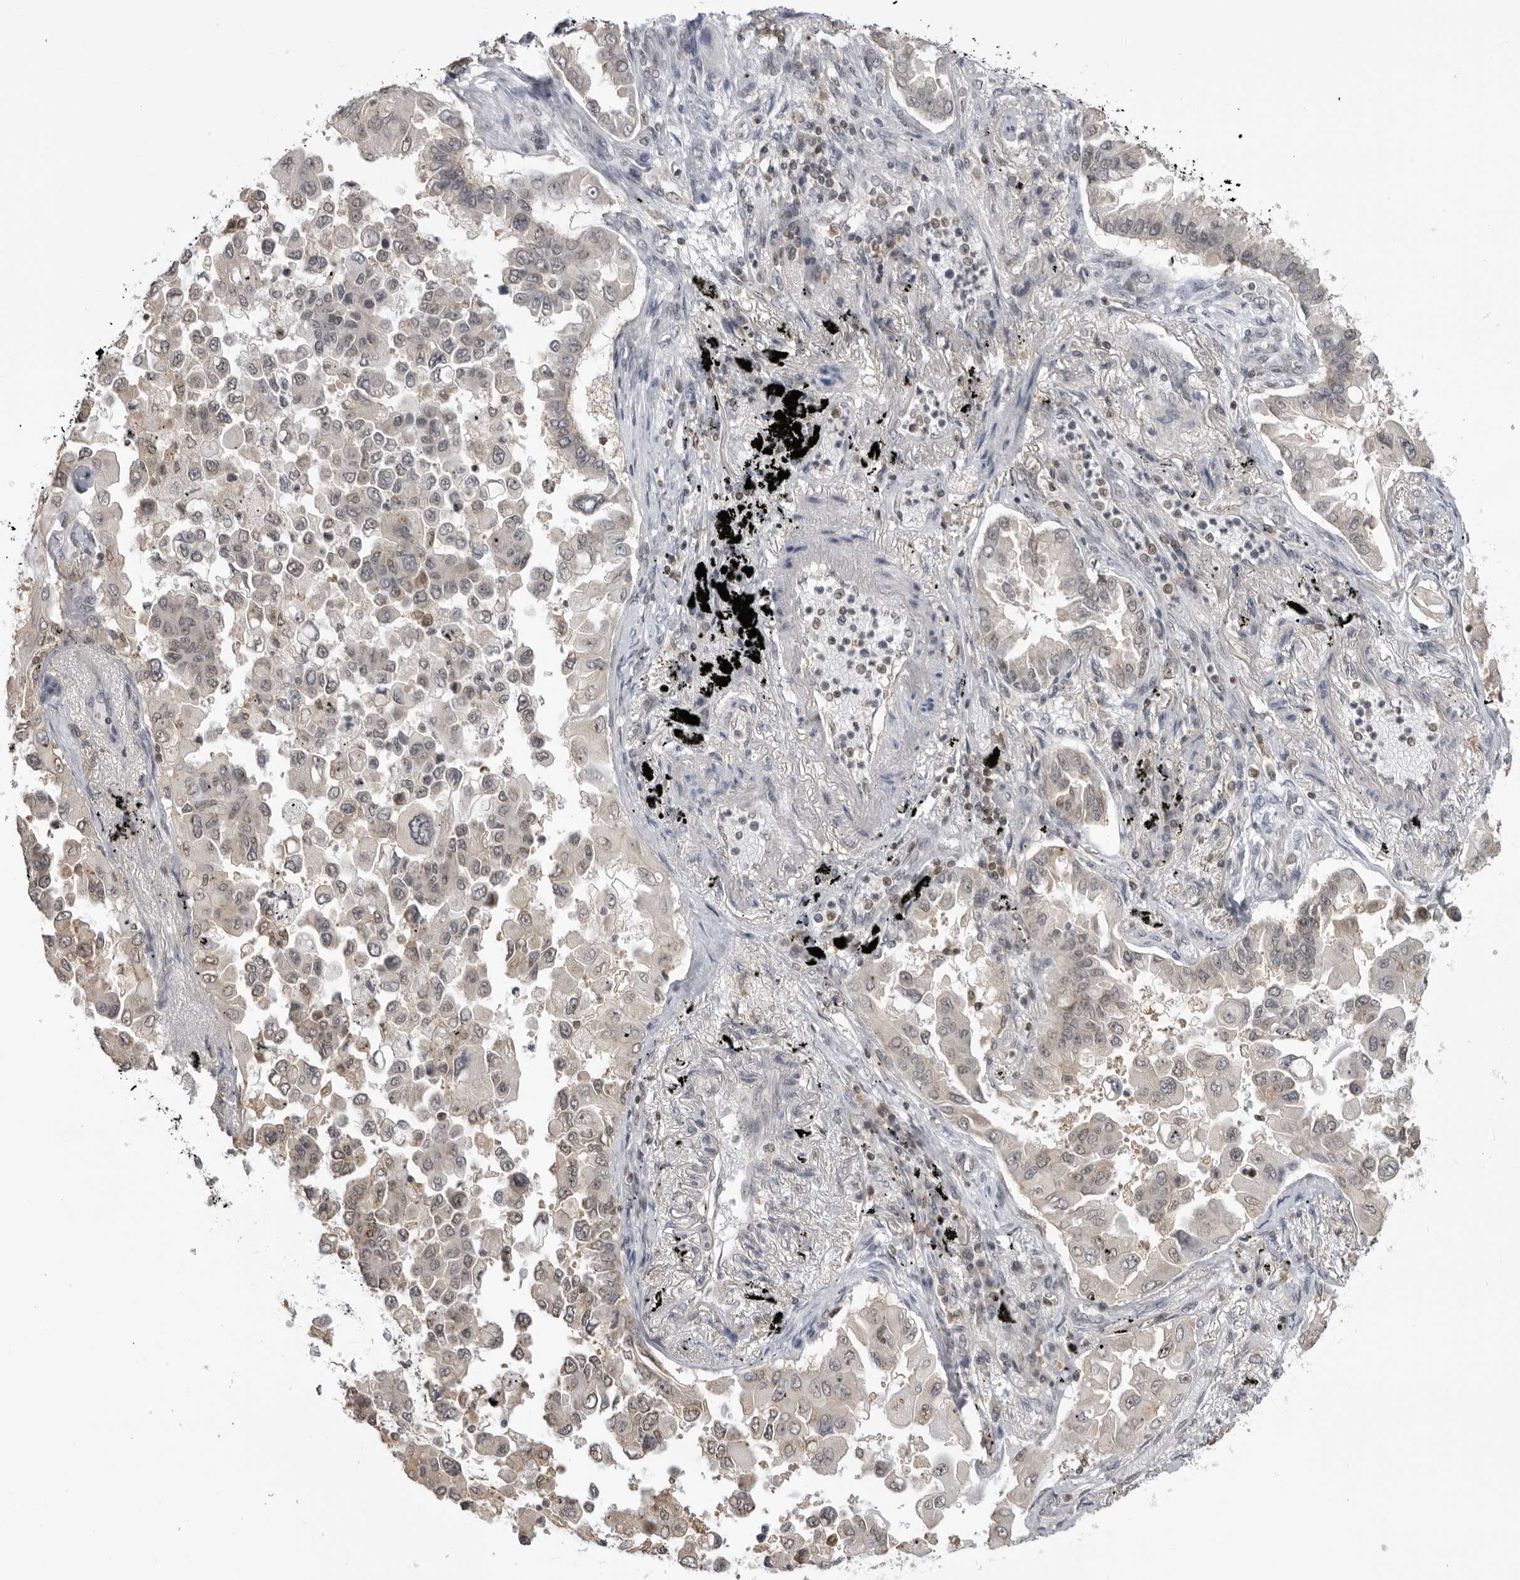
{"staining": {"intensity": "weak", "quantity": "25%-75%", "location": "cytoplasmic/membranous,nuclear"}, "tissue": "lung cancer", "cell_type": "Tumor cells", "image_type": "cancer", "snomed": [{"axis": "morphology", "description": "Adenocarcinoma, NOS"}, {"axis": "topography", "description": "Lung"}], "caption": "This is an image of immunohistochemistry staining of adenocarcinoma (lung), which shows weak staining in the cytoplasmic/membranous and nuclear of tumor cells.", "gene": "PDCL3", "patient": {"sex": "female", "age": 67}}